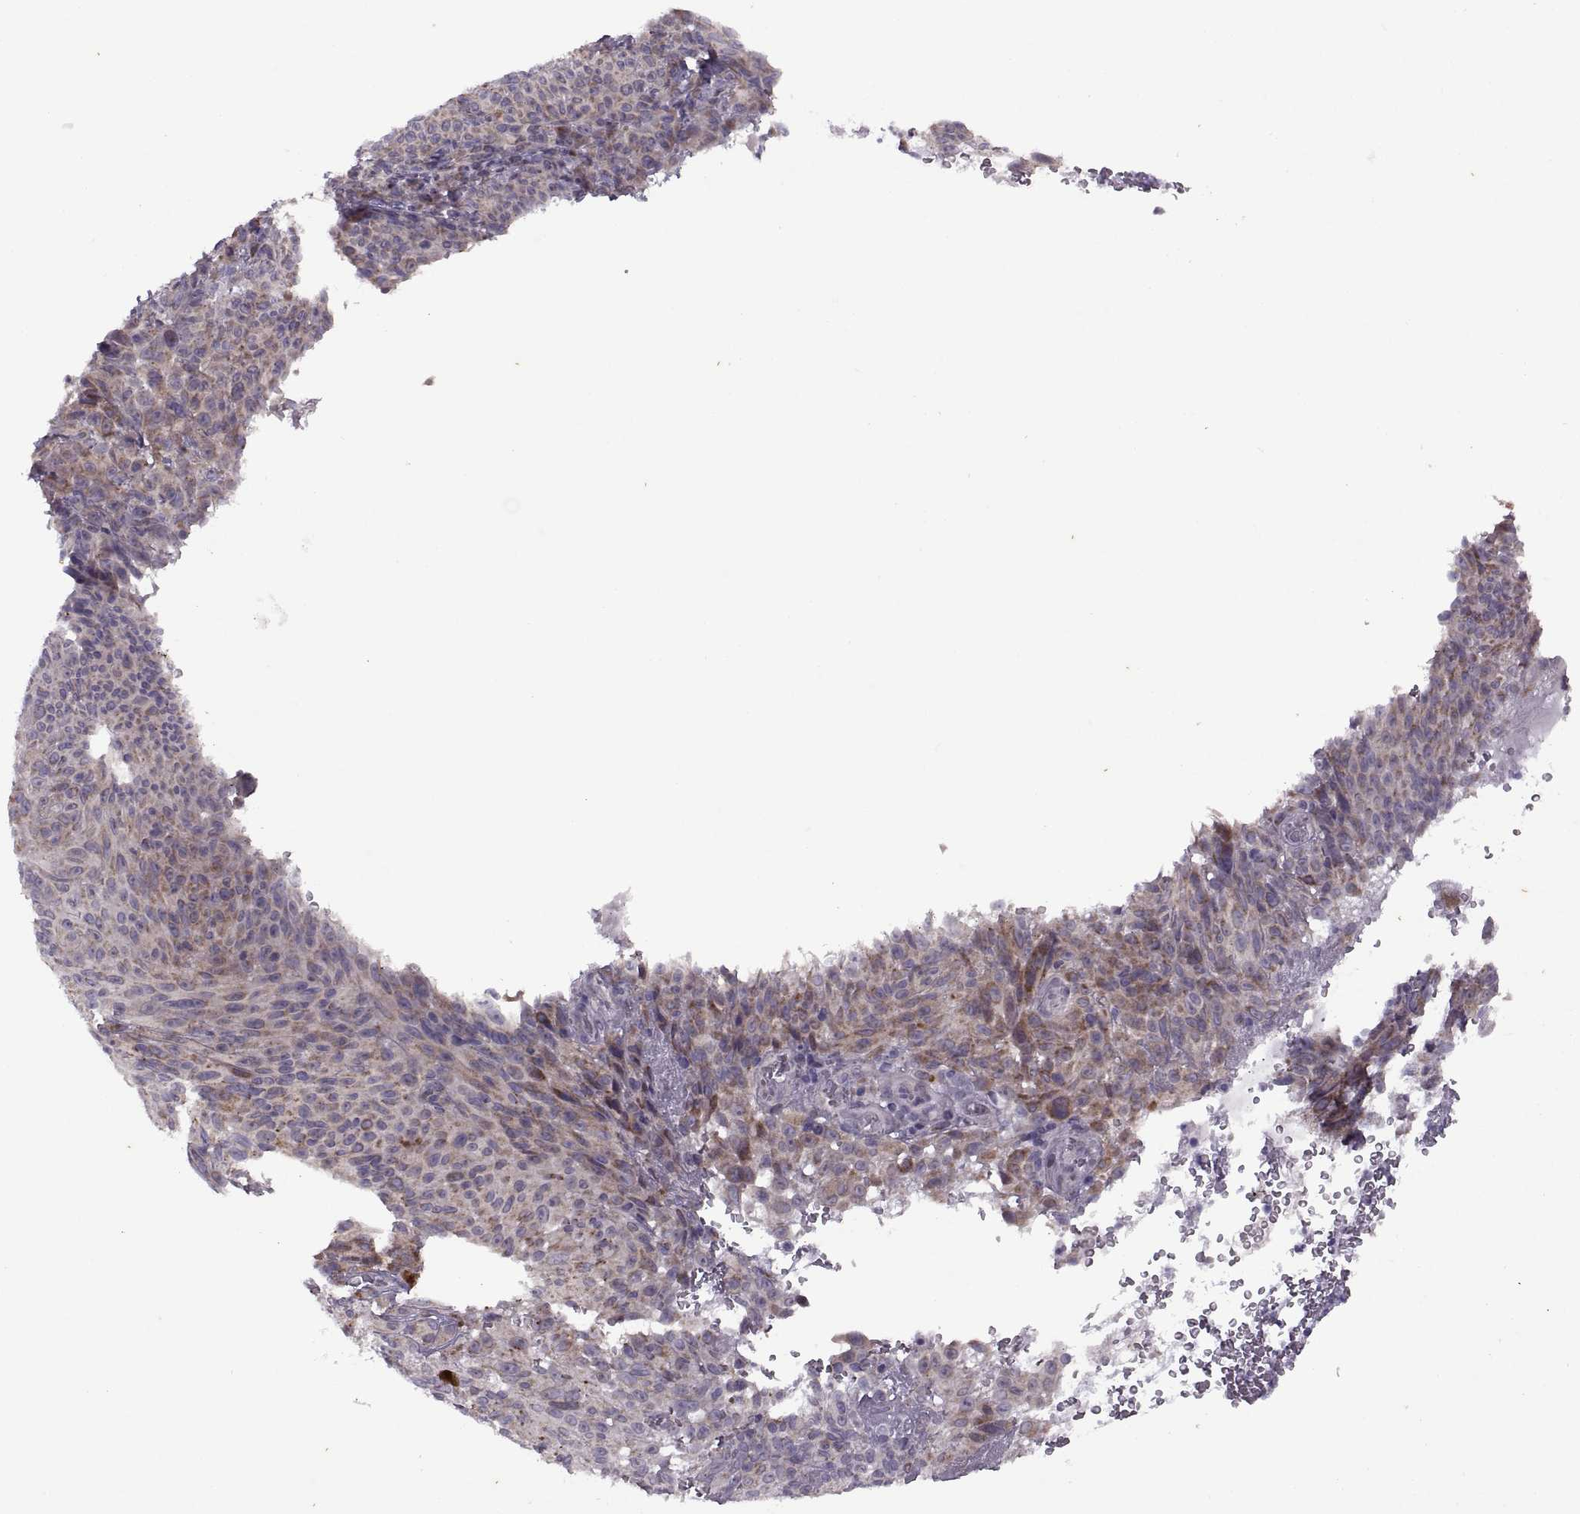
{"staining": {"intensity": "weak", "quantity": "25%-75%", "location": "cytoplasmic/membranous"}, "tissue": "melanoma", "cell_type": "Tumor cells", "image_type": "cancer", "snomed": [{"axis": "morphology", "description": "Malignant melanoma, NOS"}, {"axis": "topography", "description": "Skin"}], "caption": "Human malignant melanoma stained with a protein marker shows weak staining in tumor cells.", "gene": "RIPK4", "patient": {"sex": "male", "age": 83}}